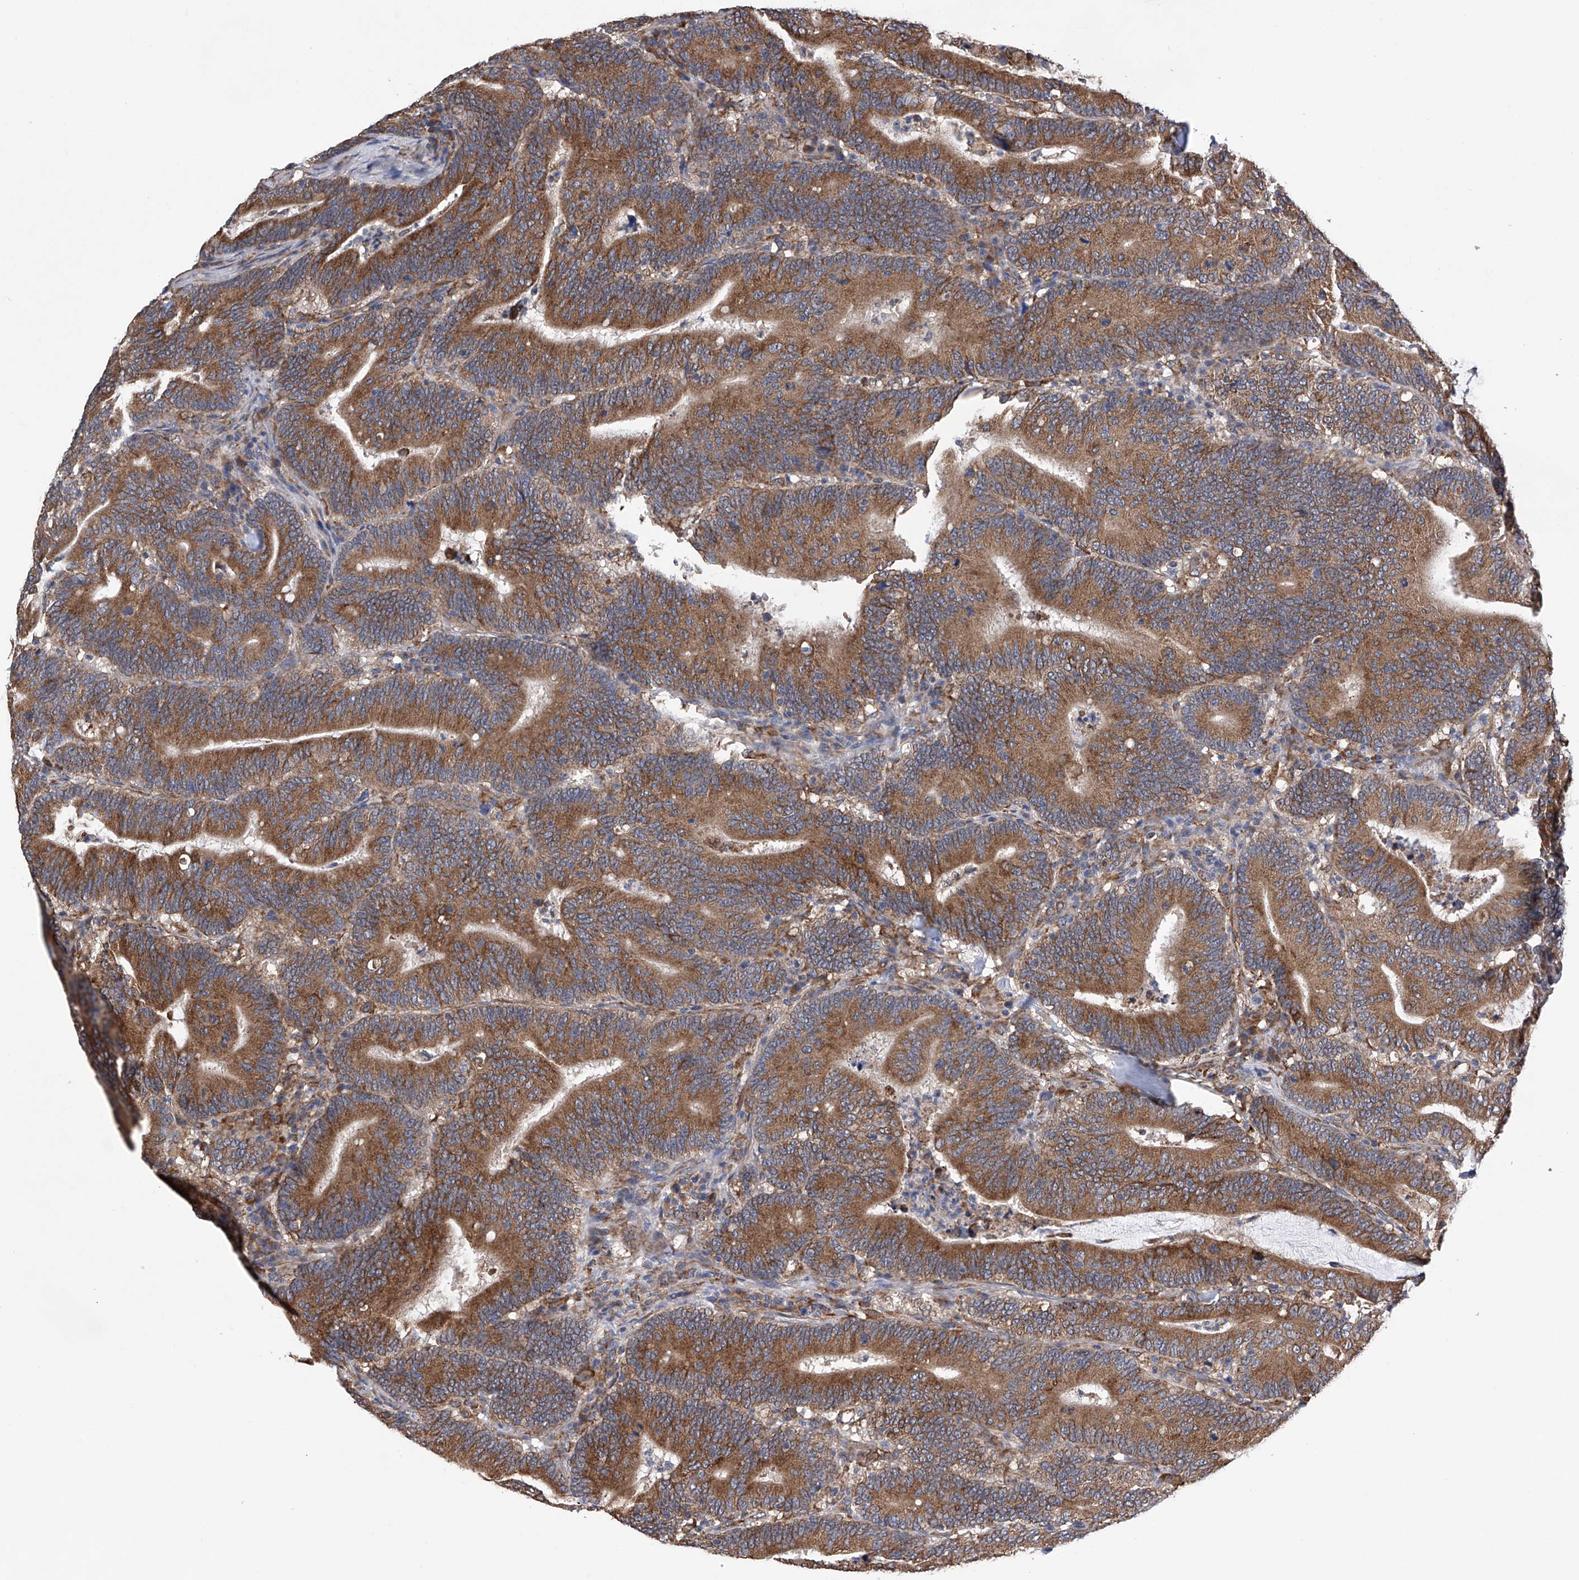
{"staining": {"intensity": "moderate", "quantity": ">75%", "location": "cytoplasmic/membranous"}, "tissue": "colorectal cancer", "cell_type": "Tumor cells", "image_type": "cancer", "snomed": [{"axis": "morphology", "description": "Adenocarcinoma, NOS"}, {"axis": "topography", "description": "Colon"}], "caption": "Immunohistochemical staining of colorectal cancer (adenocarcinoma) demonstrates medium levels of moderate cytoplasmic/membranous protein positivity in about >75% of tumor cells. The staining is performed using DAB brown chromogen to label protein expression. The nuclei are counter-stained blue using hematoxylin.", "gene": "DNAH8", "patient": {"sex": "female", "age": 66}}